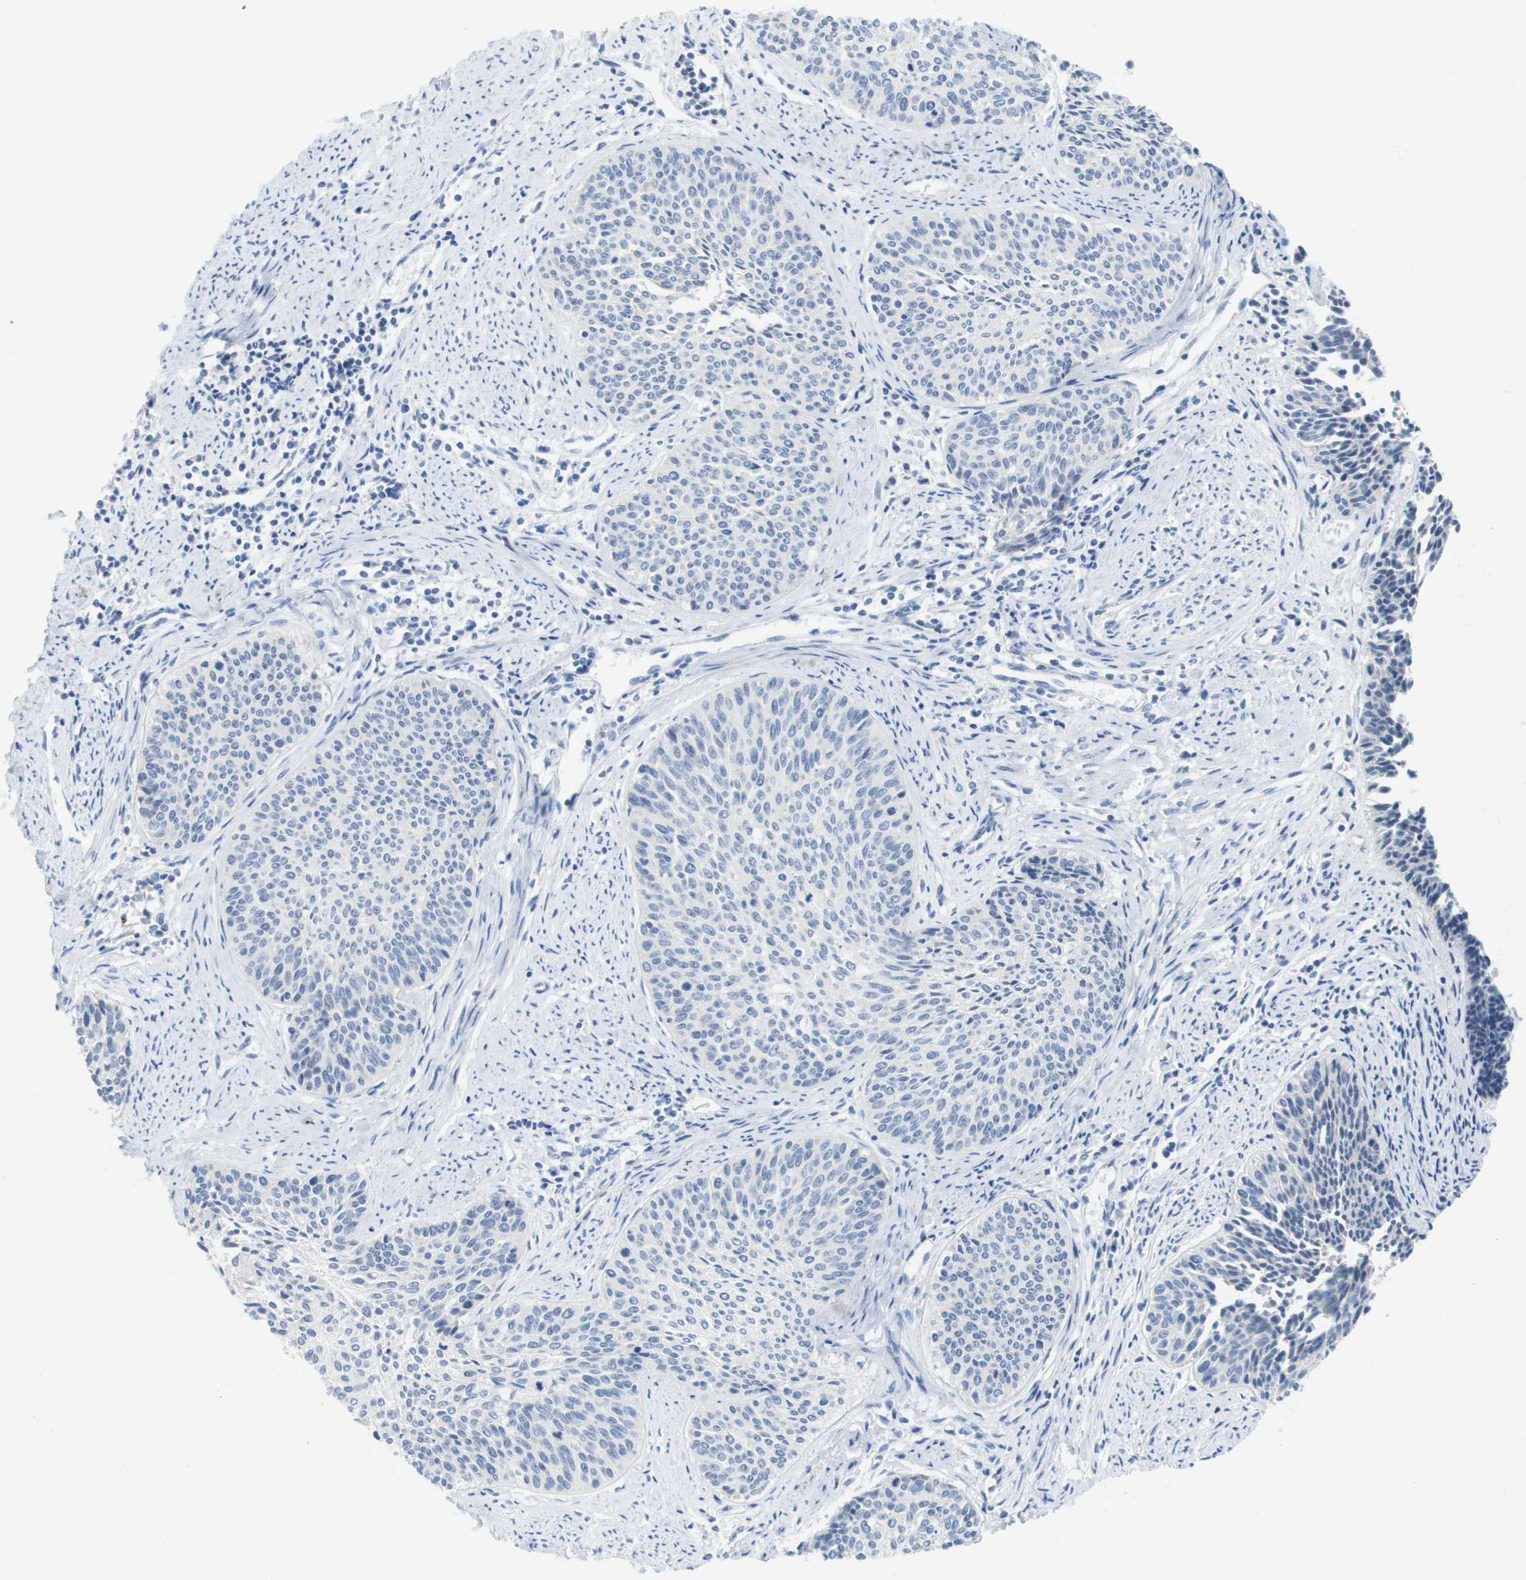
{"staining": {"intensity": "negative", "quantity": "none", "location": "none"}, "tissue": "cervical cancer", "cell_type": "Tumor cells", "image_type": "cancer", "snomed": [{"axis": "morphology", "description": "Squamous cell carcinoma, NOS"}, {"axis": "topography", "description": "Cervix"}], "caption": "Tumor cells show no significant staining in cervical cancer.", "gene": "PDE4A", "patient": {"sex": "female", "age": 55}}